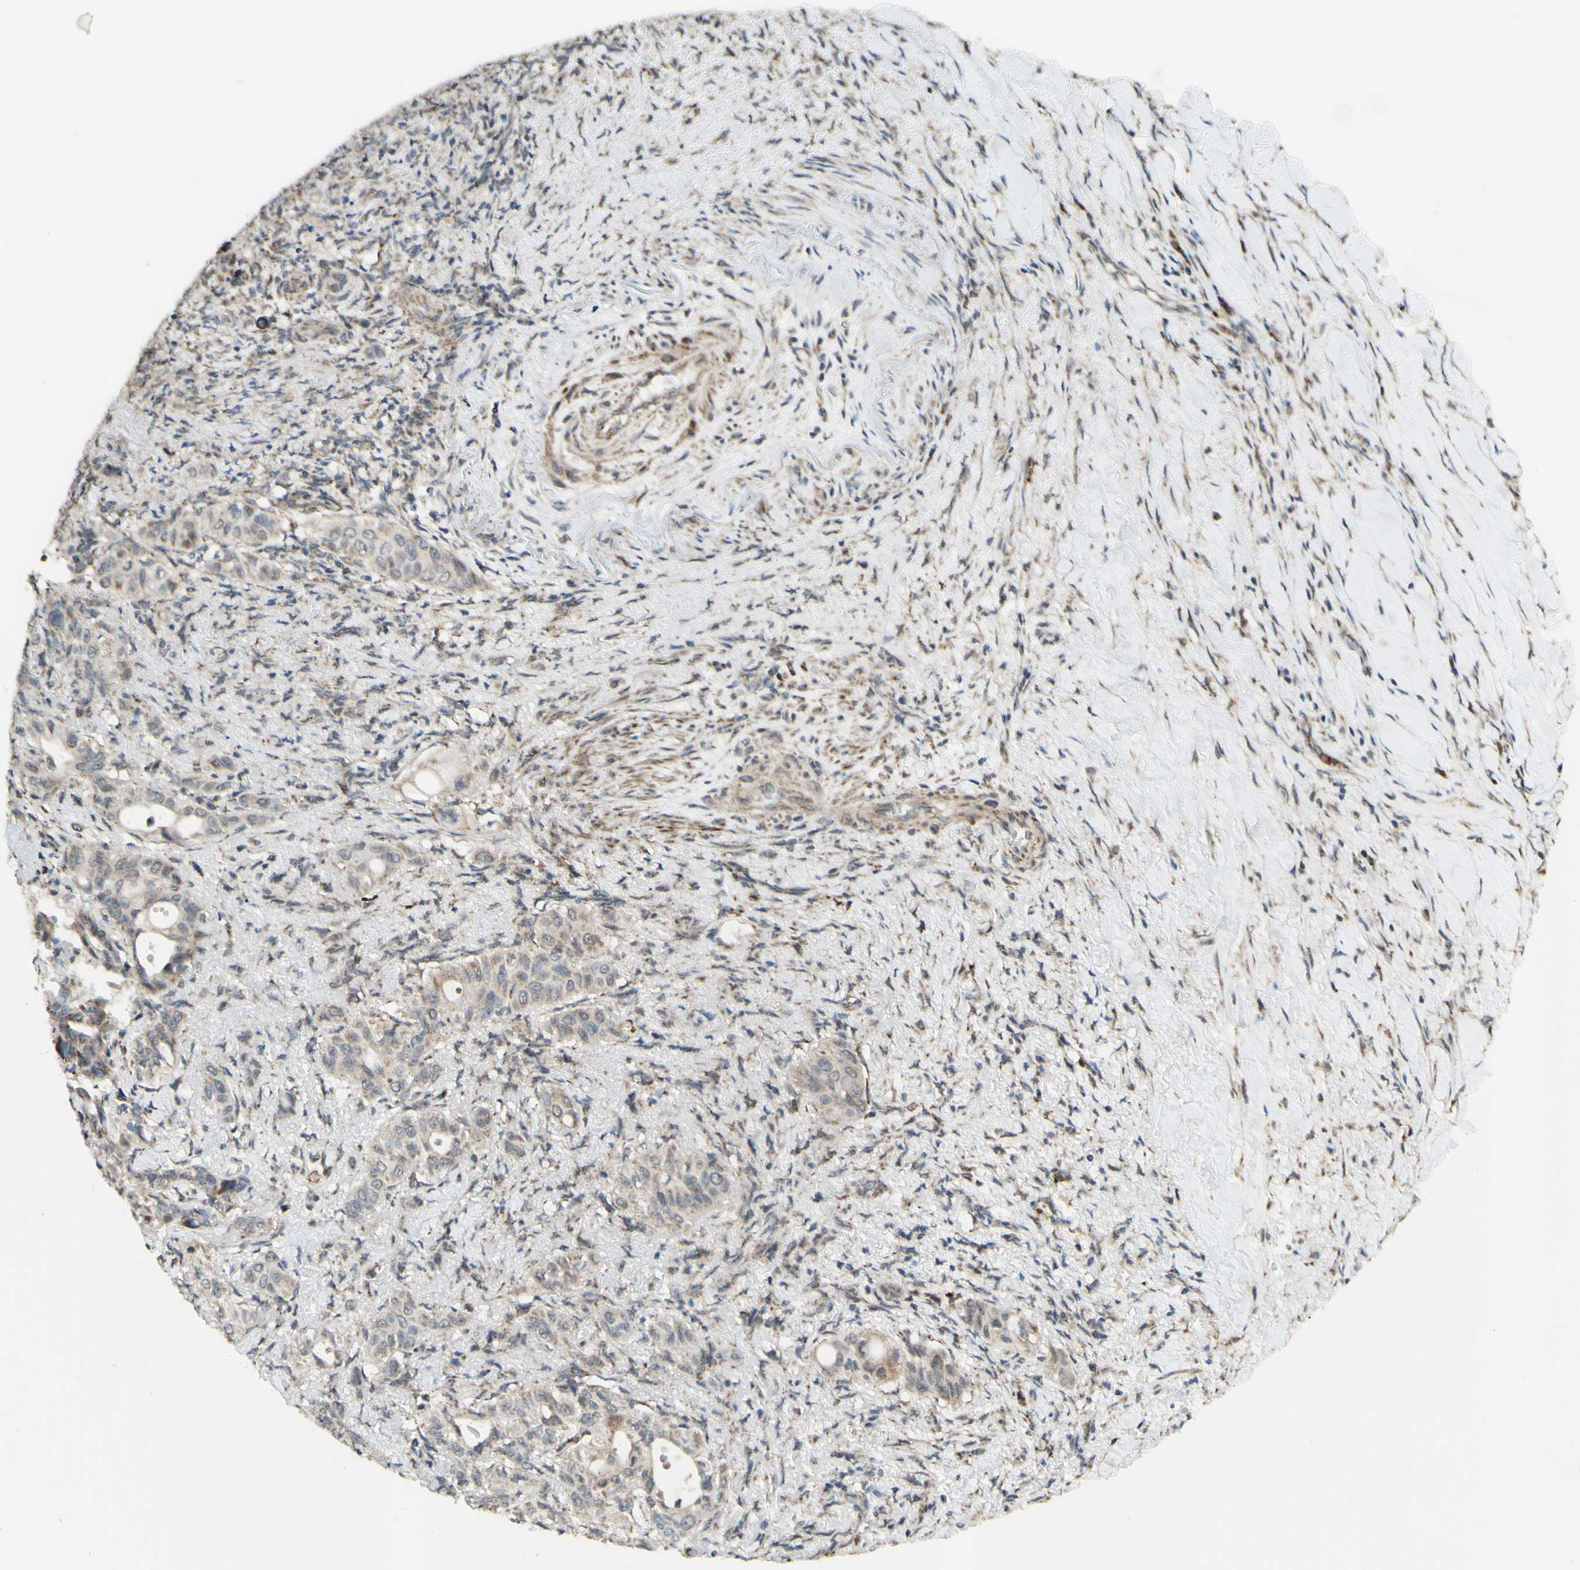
{"staining": {"intensity": "weak", "quantity": "<25%", "location": "cytoplasmic/membranous"}, "tissue": "liver cancer", "cell_type": "Tumor cells", "image_type": "cancer", "snomed": [{"axis": "morphology", "description": "Cholangiocarcinoma"}, {"axis": "topography", "description": "Liver"}], "caption": "Protein analysis of liver cancer (cholangiocarcinoma) demonstrates no significant expression in tumor cells. (Stains: DAB (3,3'-diaminobenzidine) immunohistochemistry (IHC) with hematoxylin counter stain, Microscopy: brightfield microscopy at high magnification).", "gene": "DHRS3", "patient": {"sex": "female", "age": 67}}